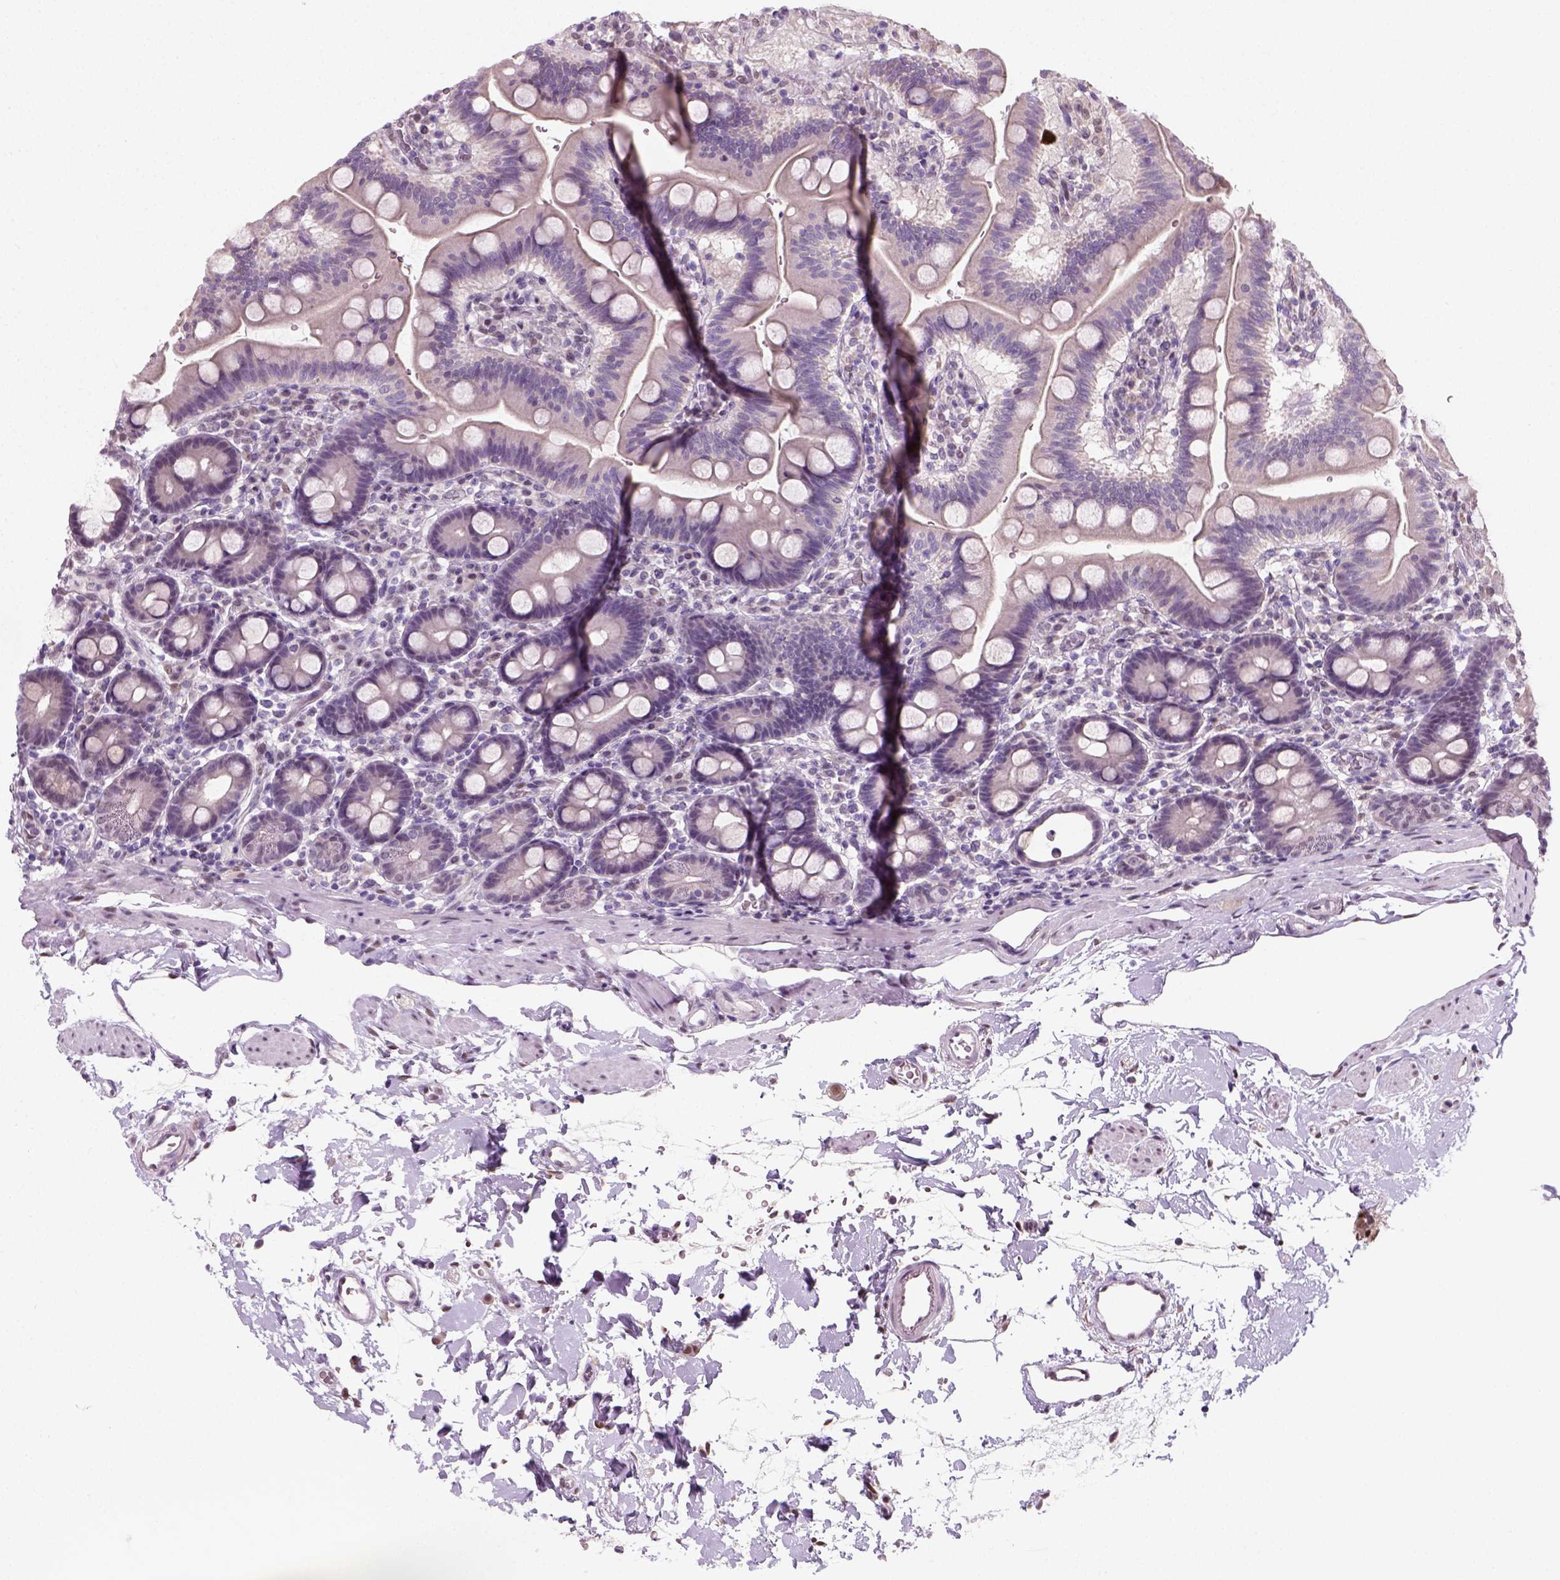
{"staining": {"intensity": "negative", "quantity": "none", "location": "none"}, "tissue": "duodenum", "cell_type": "Glandular cells", "image_type": "normal", "snomed": [{"axis": "morphology", "description": "Normal tissue, NOS"}, {"axis": "topography", "description": "Duodenum"}], "caption": "A photomicrograph of human duodenum is negative for staining in glandular cells. The staining was performed using DAB (3,3'-diaminobenzidine) to visualize the protein expression in brown, while the nuclei were stained in blue with hematoxylin (Magnification: 20x).", "gene": "C1orf112", "patient": {"sex": "male", "age": 59}}